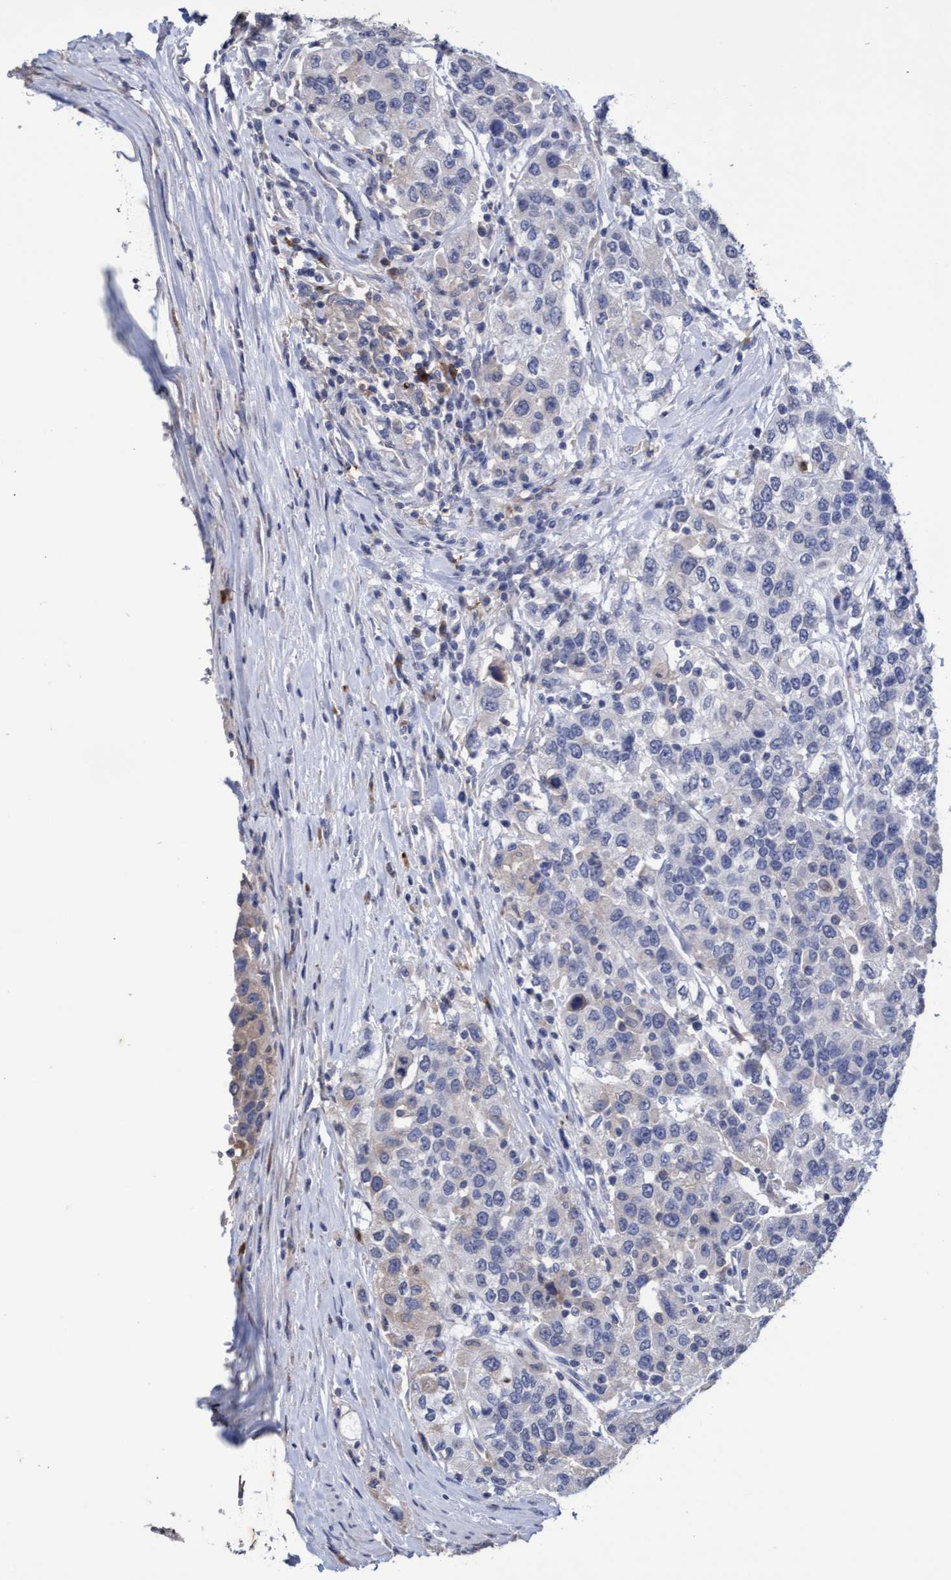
{"staining": {"intensity": "negative", "quantity": "none", "location": "none"}, "tissue": "urothelial cancer", "cell_type": "Tumor cells", "image_type": "cancer", "snomed": [{"axis": "morphology", "description": "Urothelial carcinoma, High grade"}, {"axis": "topography", "description": "Urinary bladder"}], "caption": "This is an immunohistochemistry (IHC) image of human urothelial cancer. There is no positivity in tumor cells.", "gene": "GPR39", "patient": {"sex": "female", "age": 80}}